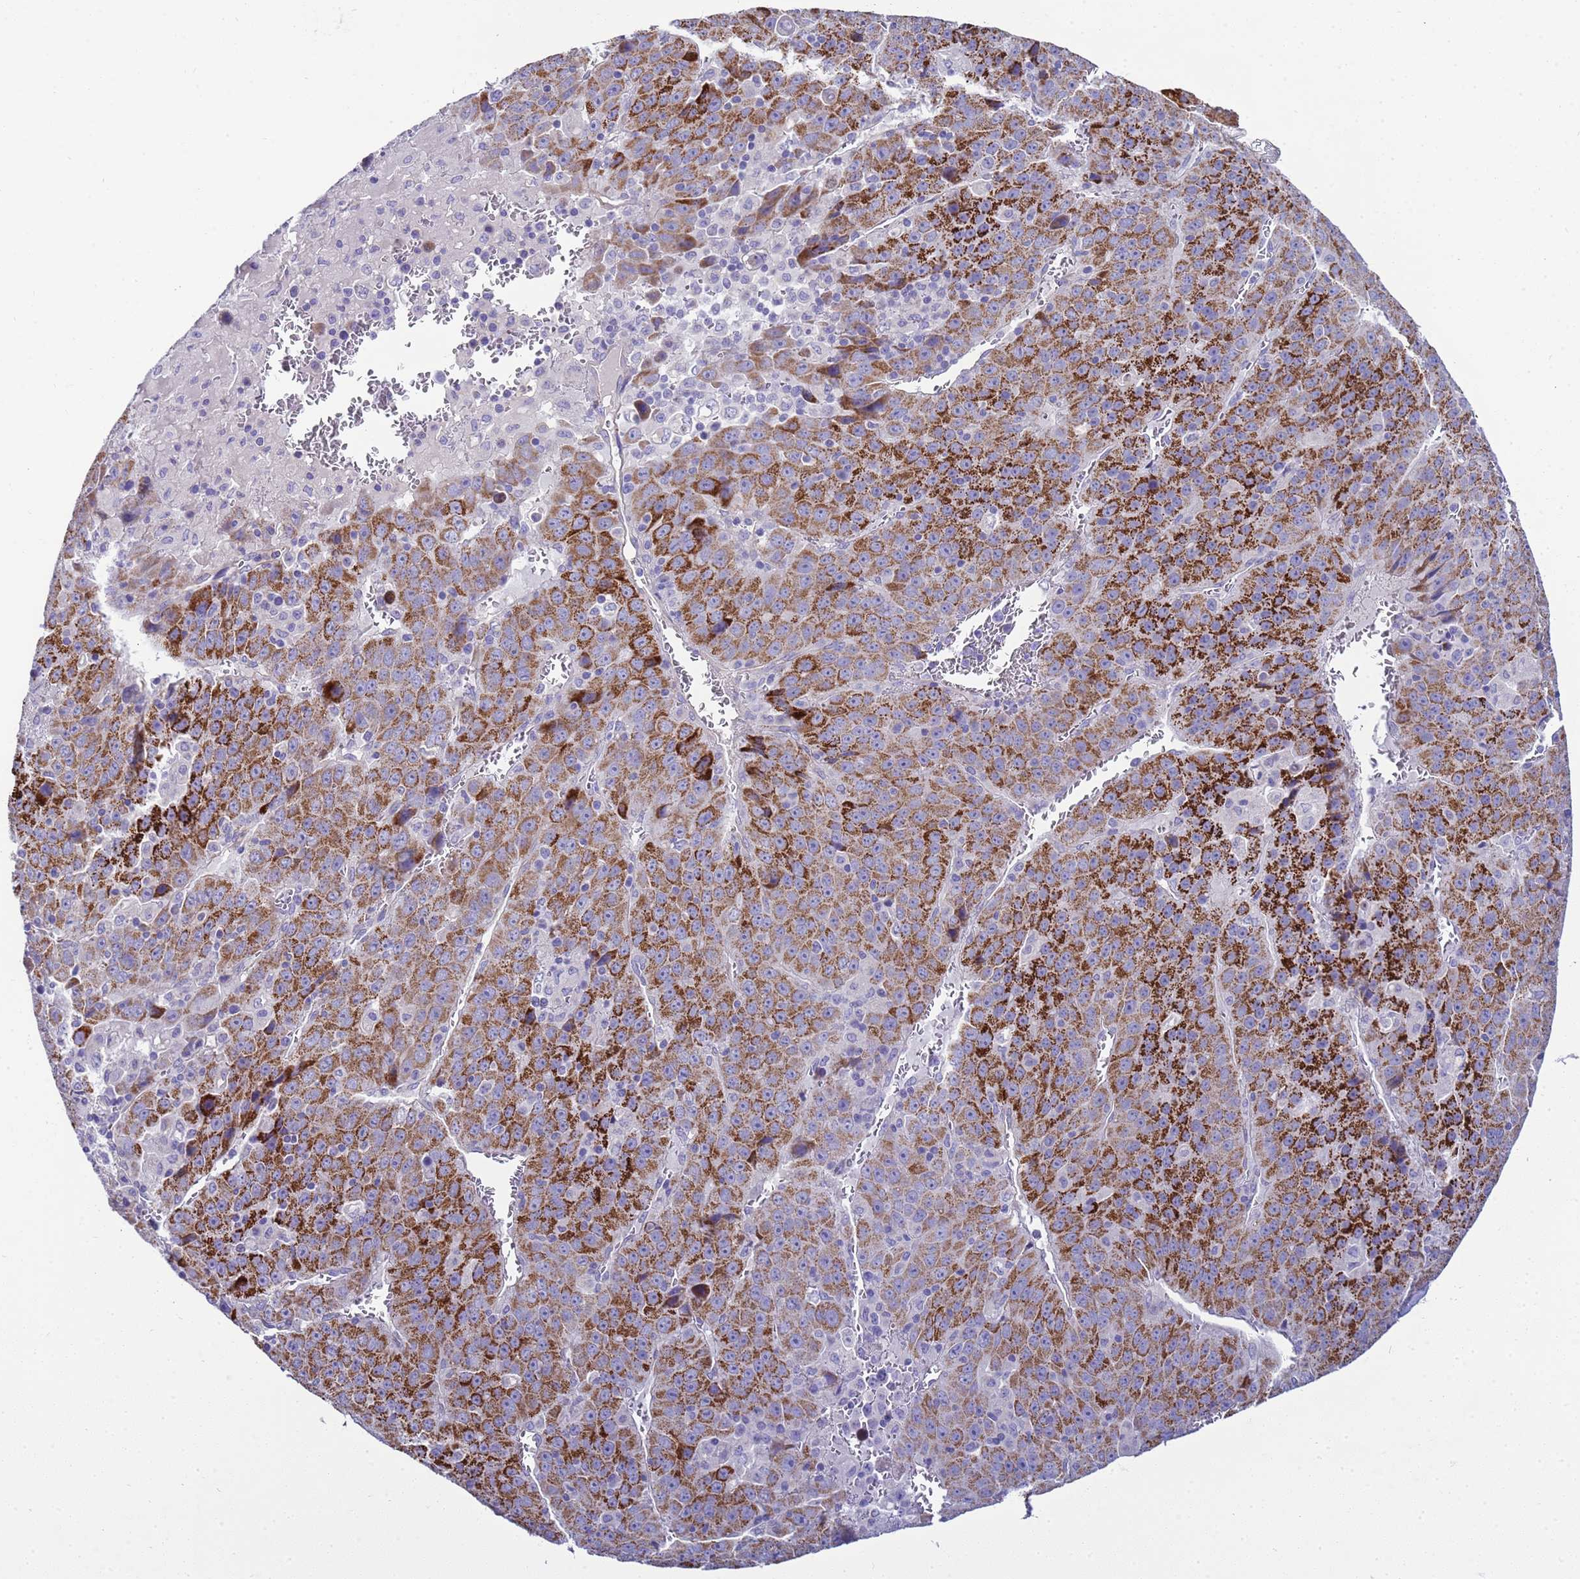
{"staining": {"intensity": "strong", "quantity": ">75%", "location": "cytoplasmic/membranous"}, "tissue": "liver cancer", "cell_type": "Tumor cells", "image_type": "cancer", "snomed": [{"axis": "morphology", "description": "Carcinoma, Hepatocellular, NOS"}, {"axis": "topography", "description": "Liver"}], "caption": "Immunohistochemical staining of liver hepatocellular carcinoma displays high levels of strong cytoplasmic/membranous expression in approximately >75% of tumor cells. (IHC, brightfield microscopy, high magnification).", "gene": "RIPPLY2", "patient": {"sex": "female", "age": 53}}